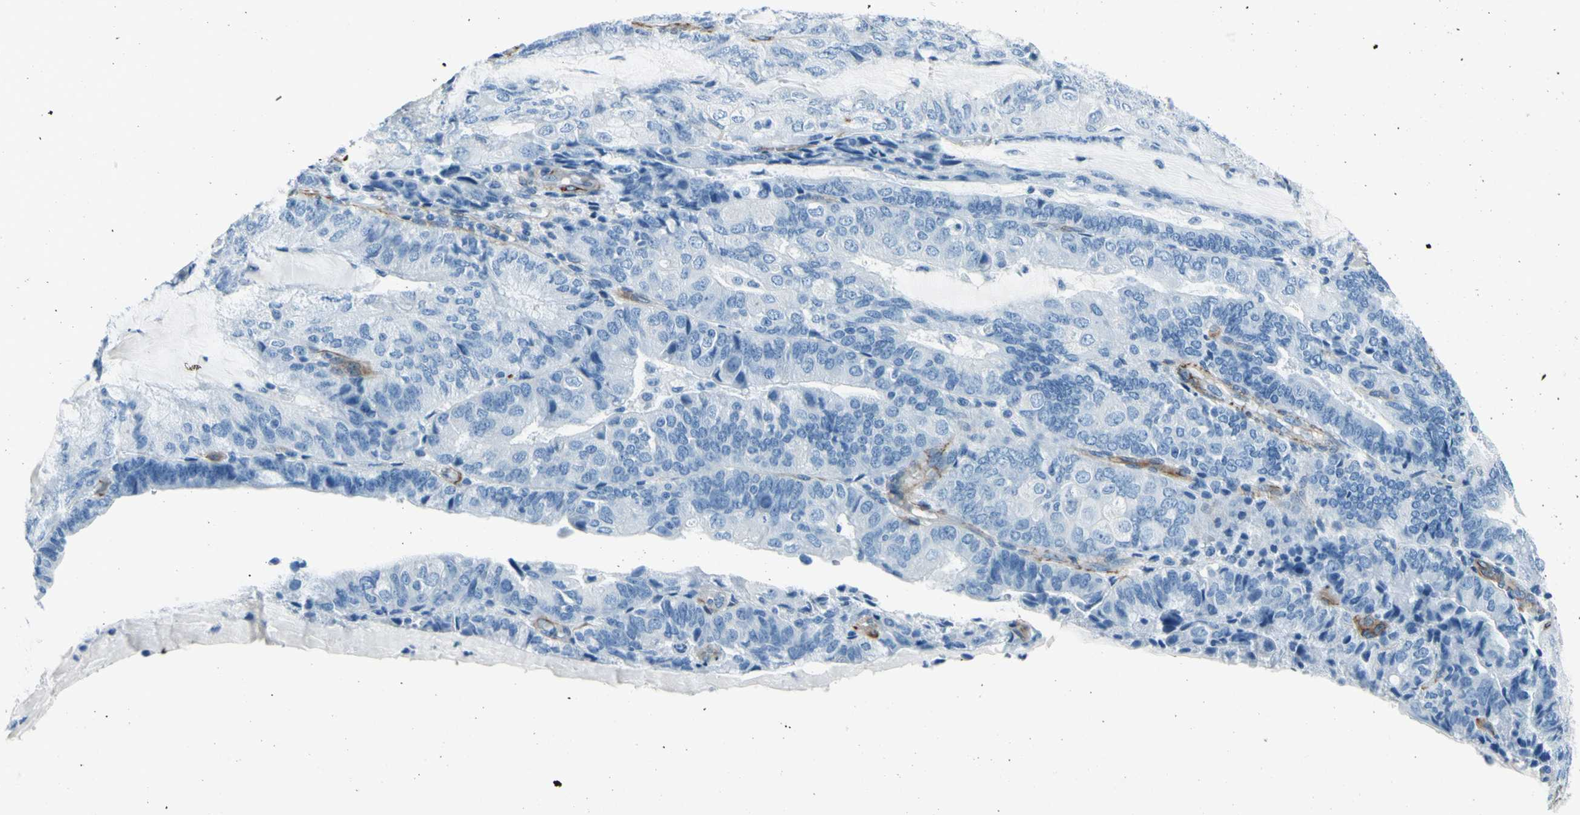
{"staining": {"intensity": "negative", "quantity": "none", "location": "none"}, "tissue": "endometrial cancer", "cell_type": "Tumor cells", "image_type": "cancer", "snomed": [{"axis": "morphology", "description": "Adenocarcinoma, NOS"}, {"axis": "topography", "description": "Endometrium"}], "caption": "High magnification brightfield microscopy of endometrial adenocarcinoma stained with DAB (brown) and counterstained with hematoxylin (blue): tumor cells show no significant positivity.", "gene": "PTH2R", "patient": {"sex": "female", "age": 81}}